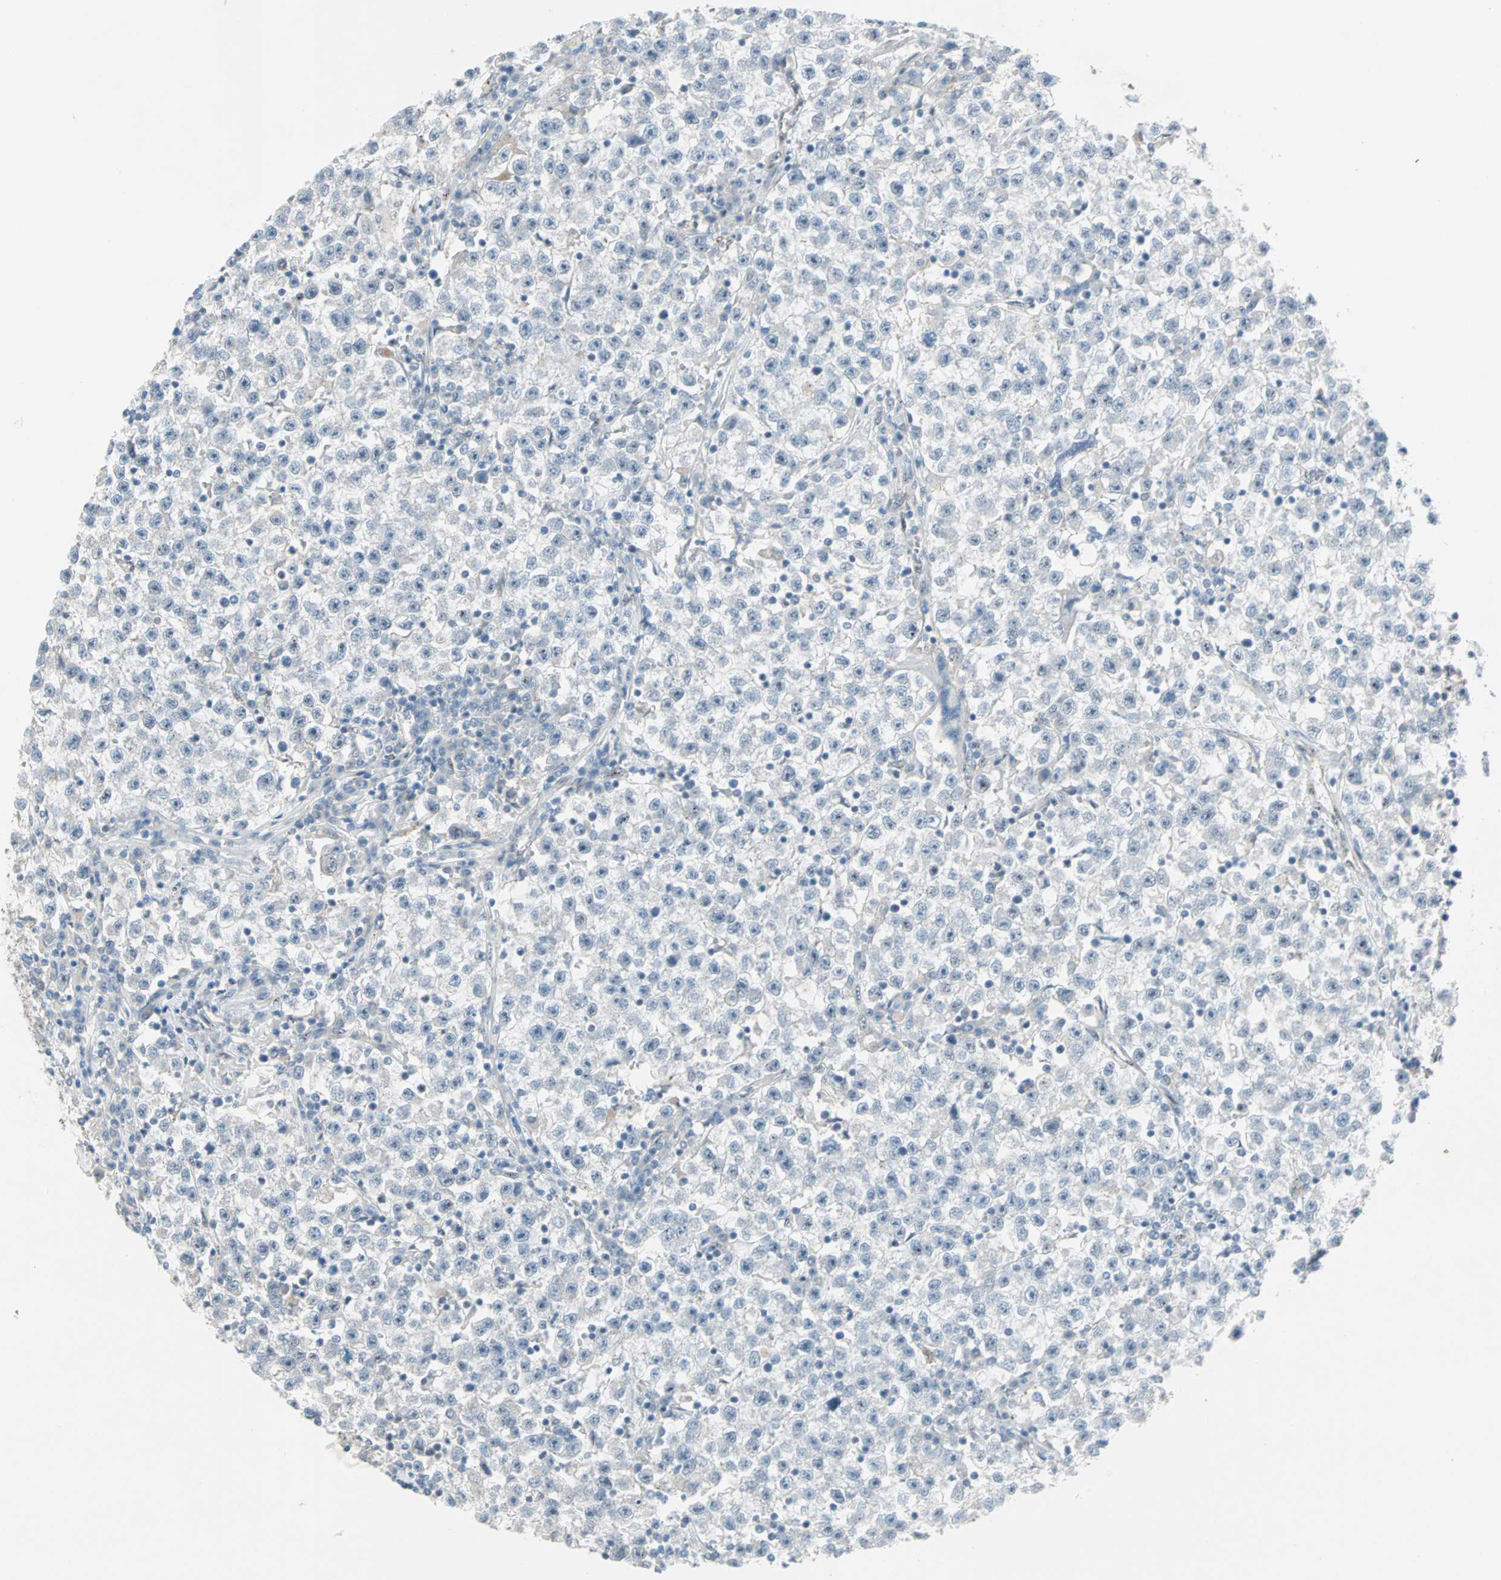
{"staining": {"intensity": "negative", "quantity": "none", "location": "none"}, "tissue": "testis cancer", "cell_type": "Tumor cells", "image_type": "cancer", "snomed": [{"axis": "morphology", "description": "Seminoma, NOS"}, {"axis": "topography", "description": "Testis"}], "caption": "Tumor cells show no significant protein staining in testis cancer (seminoma).", "gene": "CAND2", "patient": {"sex": "male", "age": 22}}